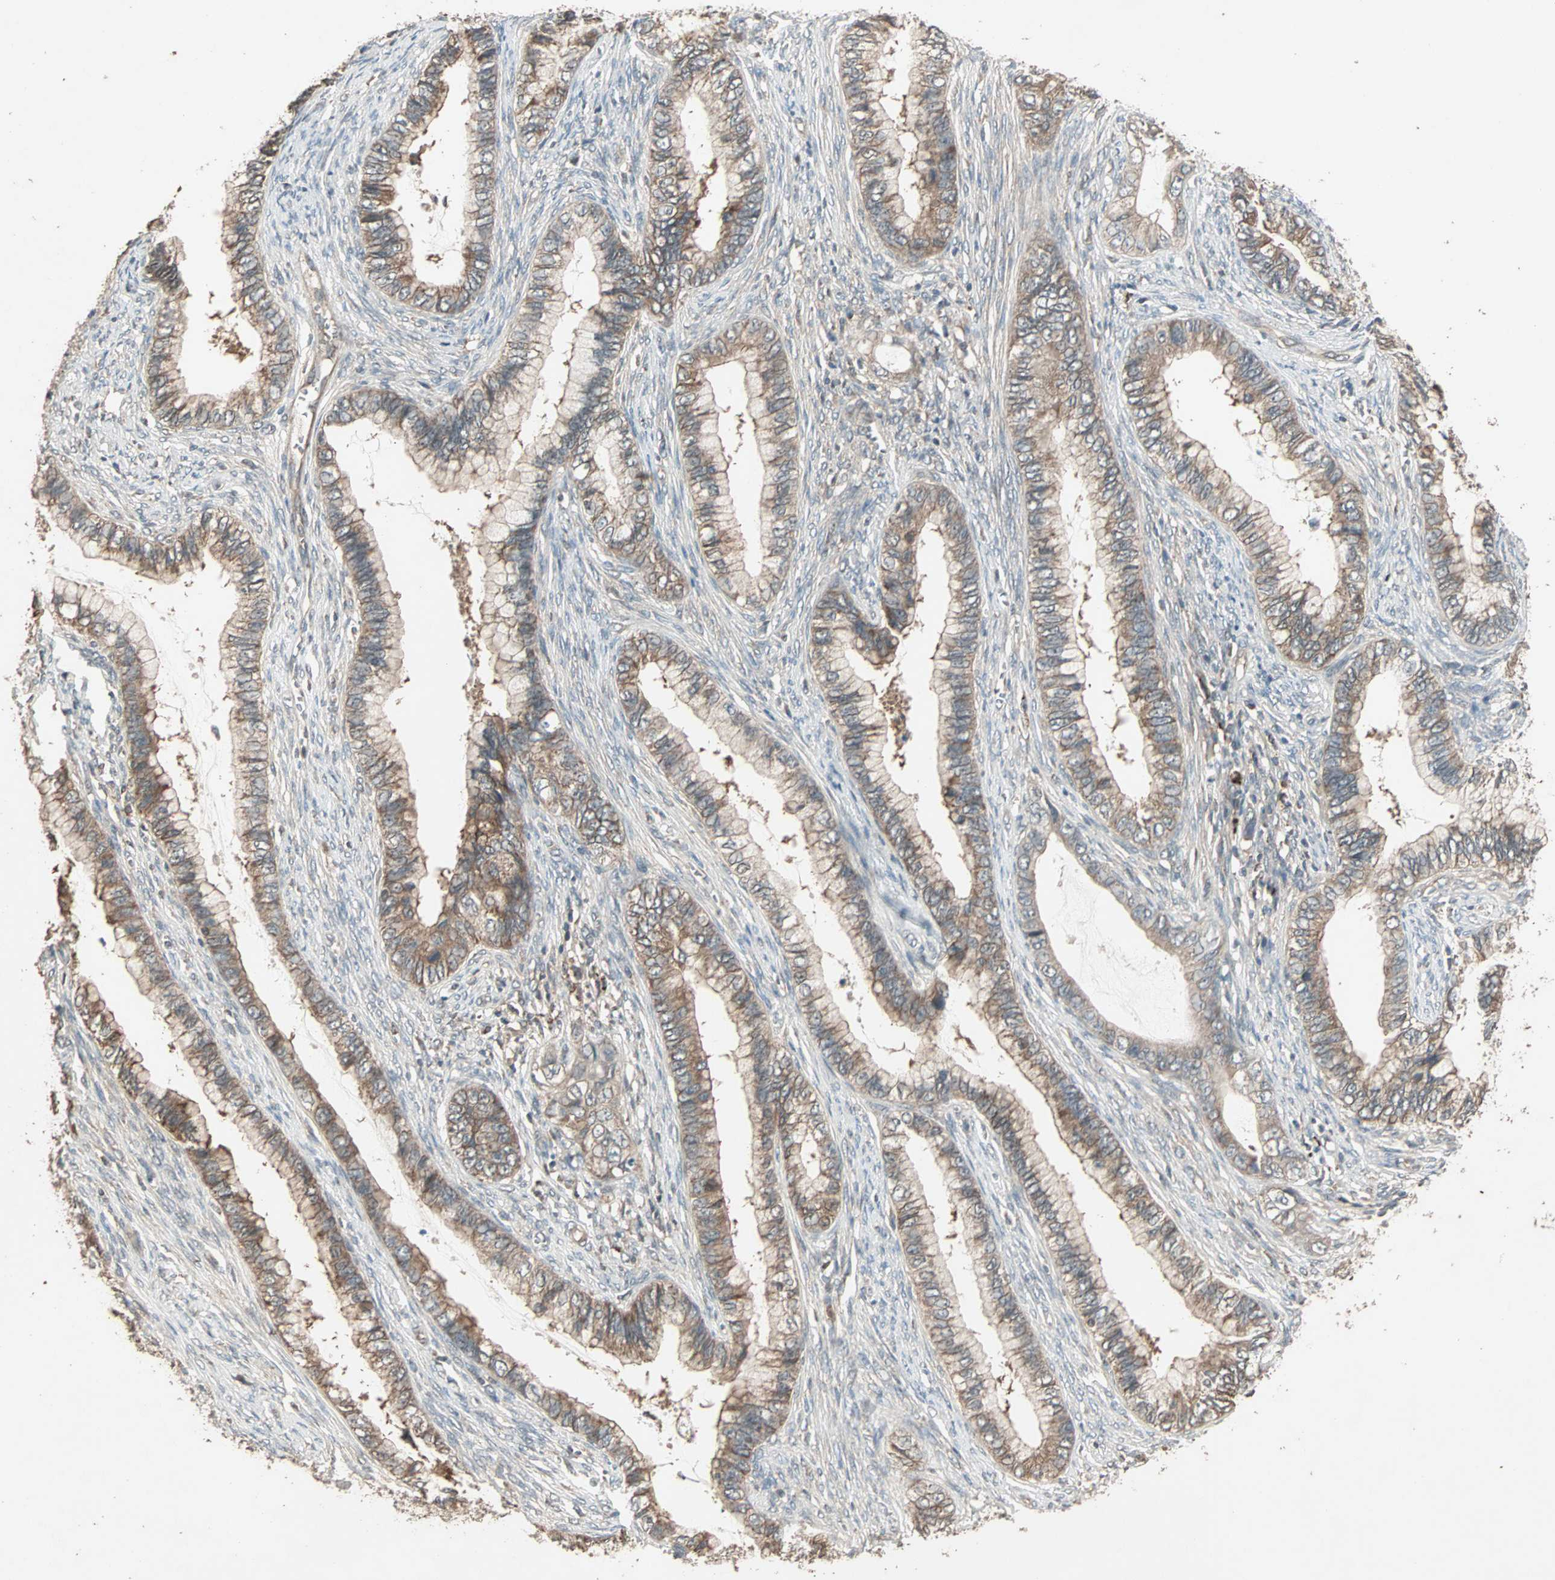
{"staining": {"intensity": "moderate", "quantity": ">75%", "location": "cytoplasmic/membranous"}, "tissue": "cervical cancer", "cell_type": "Tumor cells", "image_type": "cancer", "snomed": [{"axis": "morphology", "description": "Adenocarcinoma, NOS"}, {"axis": "topography", "description": "Cervix"}], "caption": "Immunohistochemistry histopathology image of human cervical adenocarcinoma stained for a protein (brown), which reveals medium levels of moderate cytoplasmic/membranous staining in about >75% of tumor cells.", "gene": "UBAC1", "patient": {"sex": "female", "age": 44}}